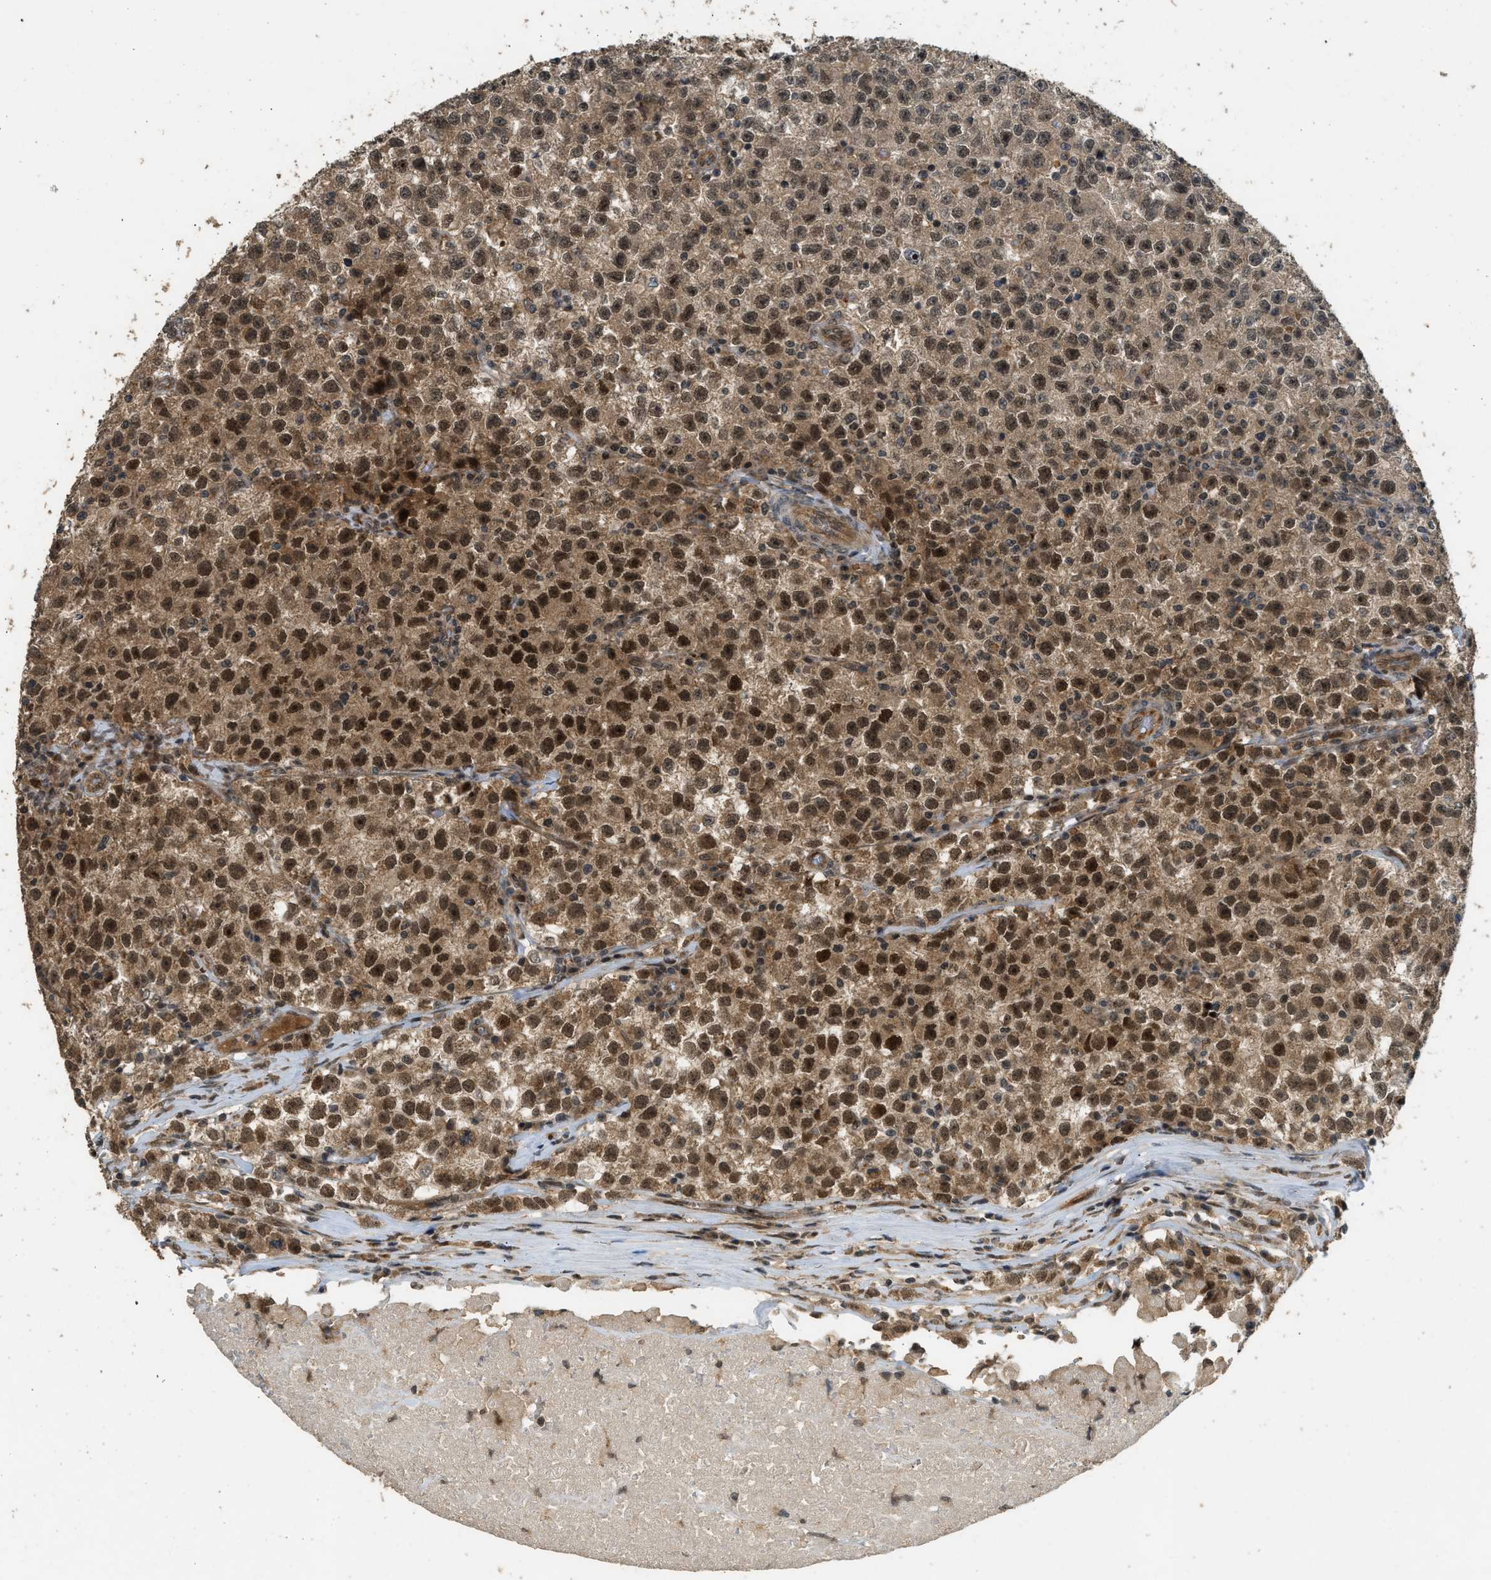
{"staining": {"intensity": "moderate", "quantity": ">75%", "location": "cytoplasmic/membranous,nuclear"}, "tissue": "testis cancer", "cell_type": "Tumor cells", "image_type": "cancer", "snomed": [{"axis": "morphology", "description": "Seminoma, NOS"}, {"axis": "topography", "description": "Testis"}], "caption": "Human testis cancer stained with a brown dye exhibits moderate cytoplasmic/membranous and nuclear positive positivity in about >75% of tumor cells.", "gene": "GET1", "patient": {"sex": "male", "age": 22}}